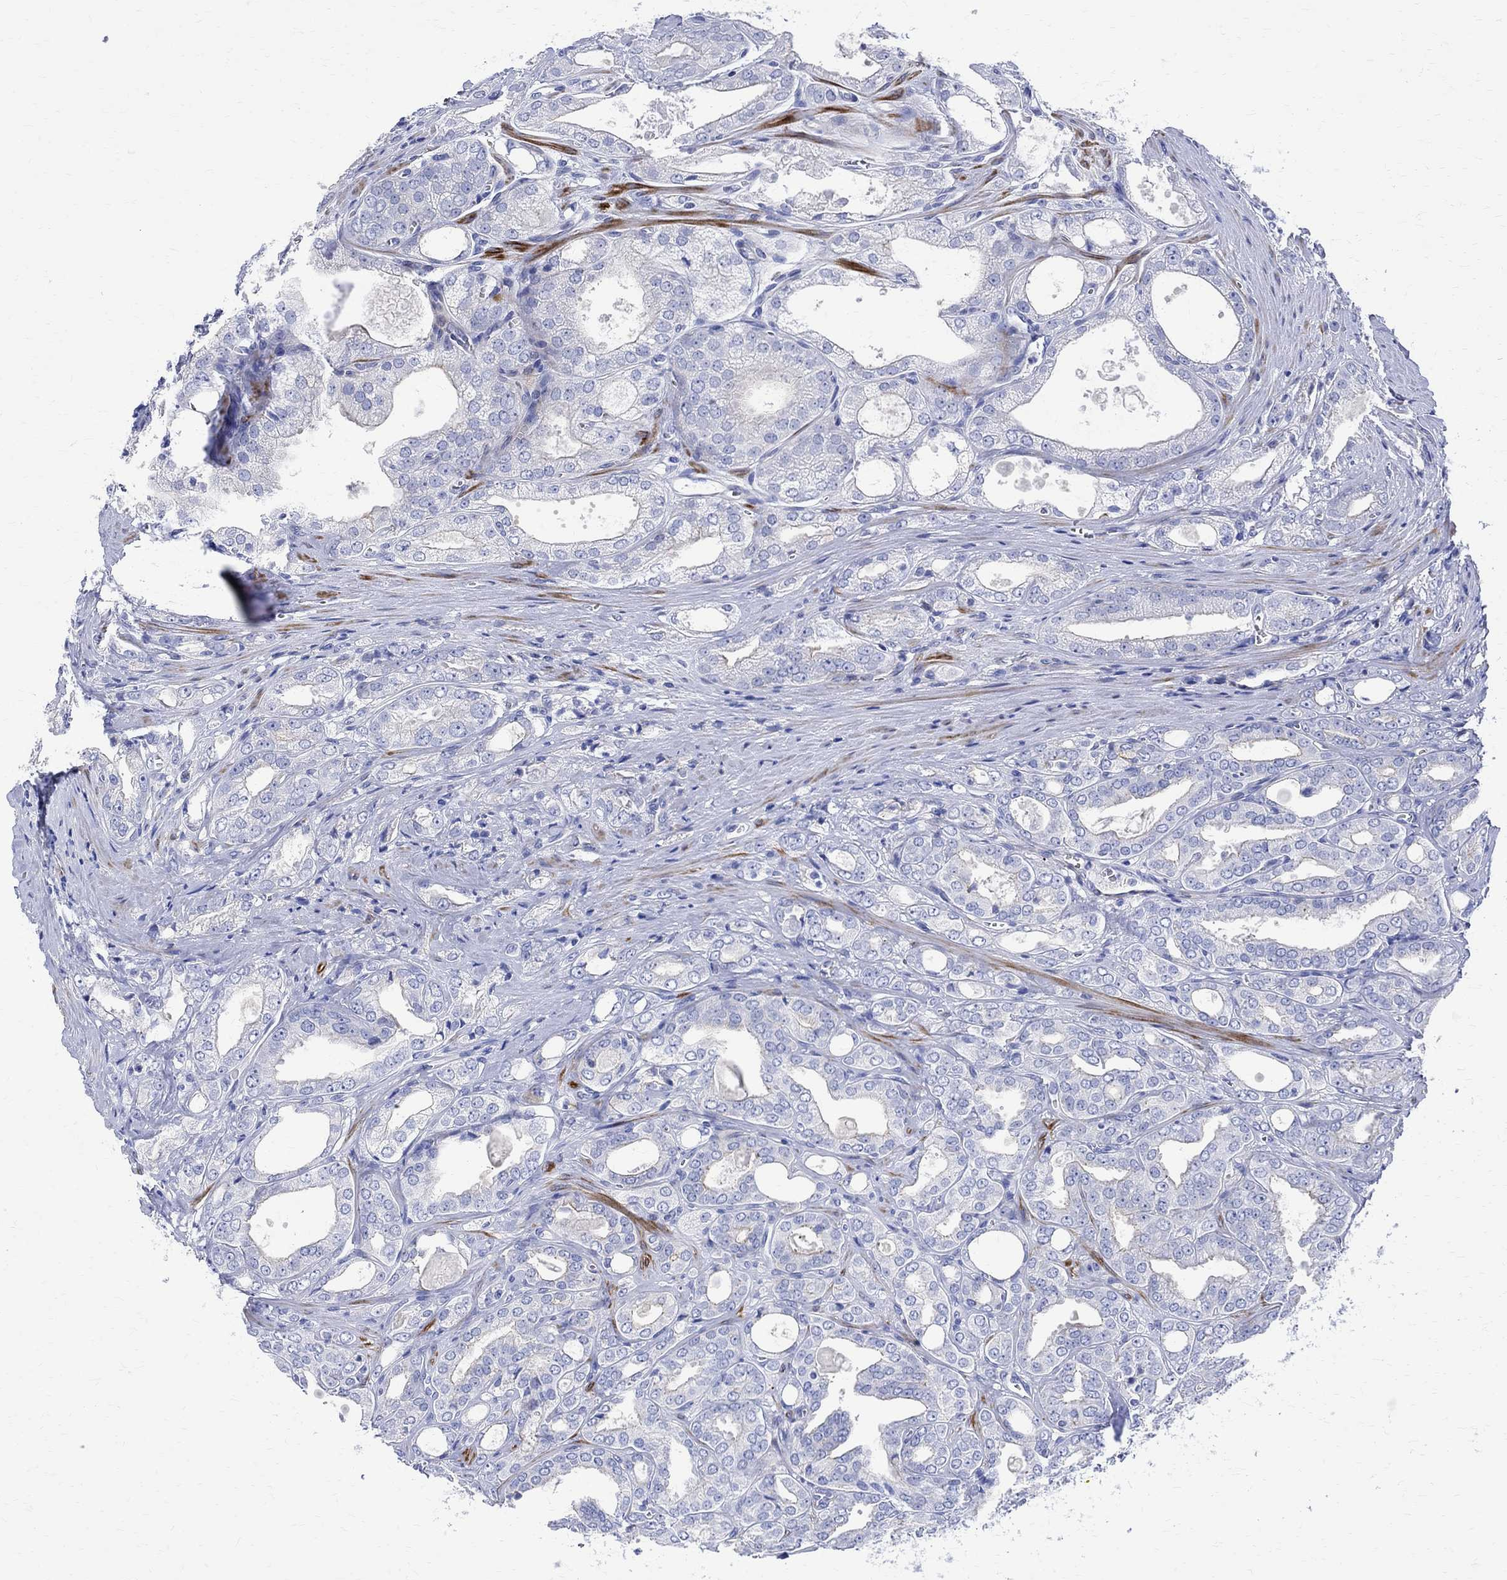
{"staining": {"intensity": "negative", "quantity": "none", "location": "none"}, "tissue": "prostate cancer", "cell_type": "Tumor cells", "image_type": "cancer", "snomed": [{"axis": "morphology", "description": "Adenocarcinoma, NOS"}, {"axis": "morphology", "description": "Adenocarcinoma, High grade"}, {"axis": "topography", "description": "Prostate"}], "caption": "A histopathology image of human prostate cancer (adenocarcinoma (high-grade)) is negative for staining in tumor cells. Brightfield microscopy of IHC stained with DAB (brown) and hematoxylin (blue), captured at high magnification.", "gene": "PARVB", "patient": {"sex": "male", "age": 70}}